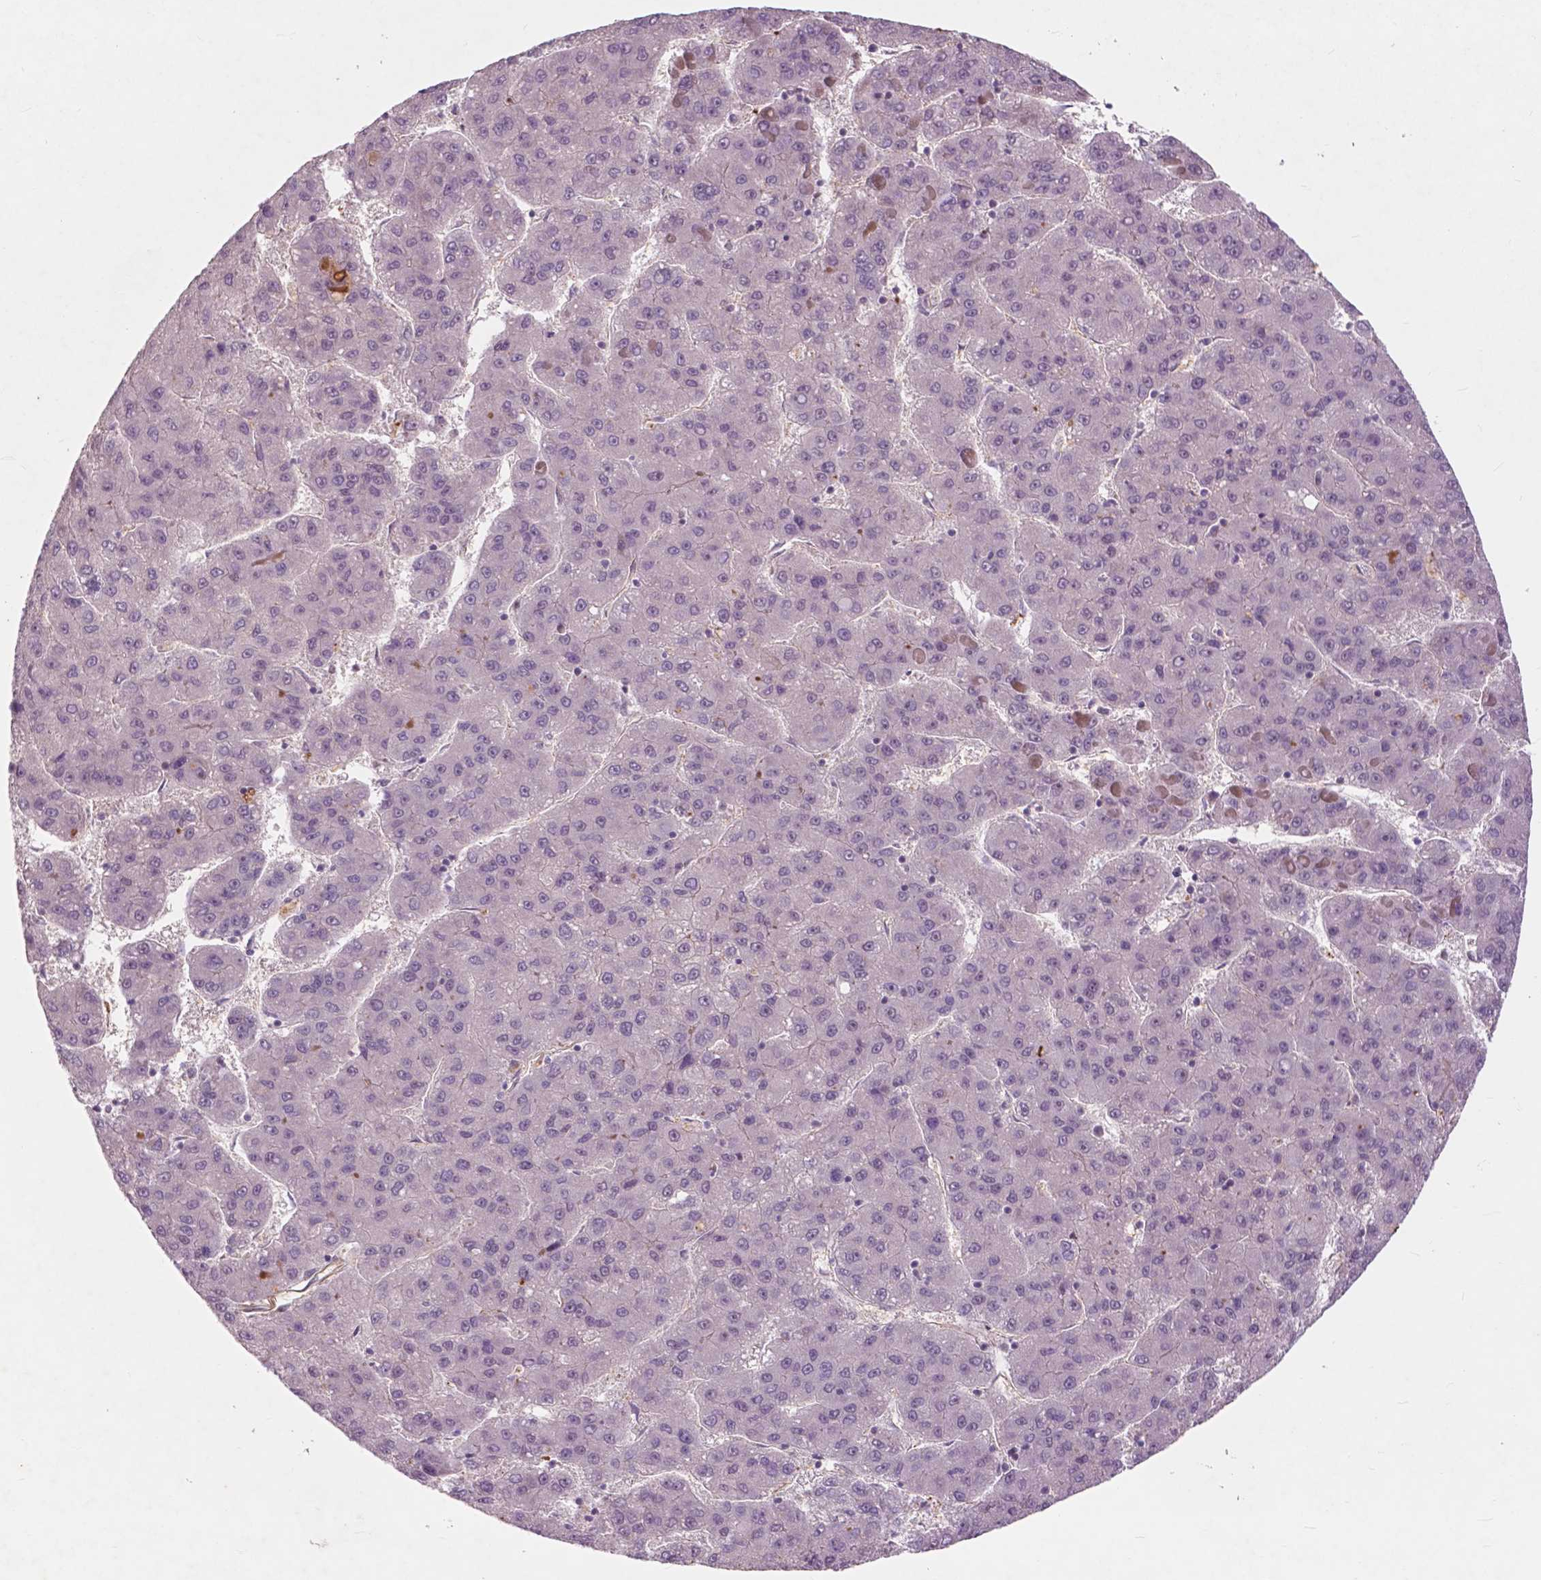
{"staining": {"intensity": "negative", "quantity": "none", "location": "none"}, "tissue": "liver cancer", "cell_type": "Tumor cells", "image_type": "cancer", "snomed": [{"axis": "morphology", "description": "Carcinoma, Hepatocellular, NOS"}, {"axis": "topography", "description": "Liver"}], "caption": "Immunohistochemistry photomicrograph of liver hepatocellular carcinoma stained for a protein (brown), which reveals no positivity in tumor cells. (DAB (3,3'-diaminobenzidine) IHC visualized using brightfield microscopy, high magnification).", "gene": "RFPL4B", "patient": {"sex": "female", "age": 82}}